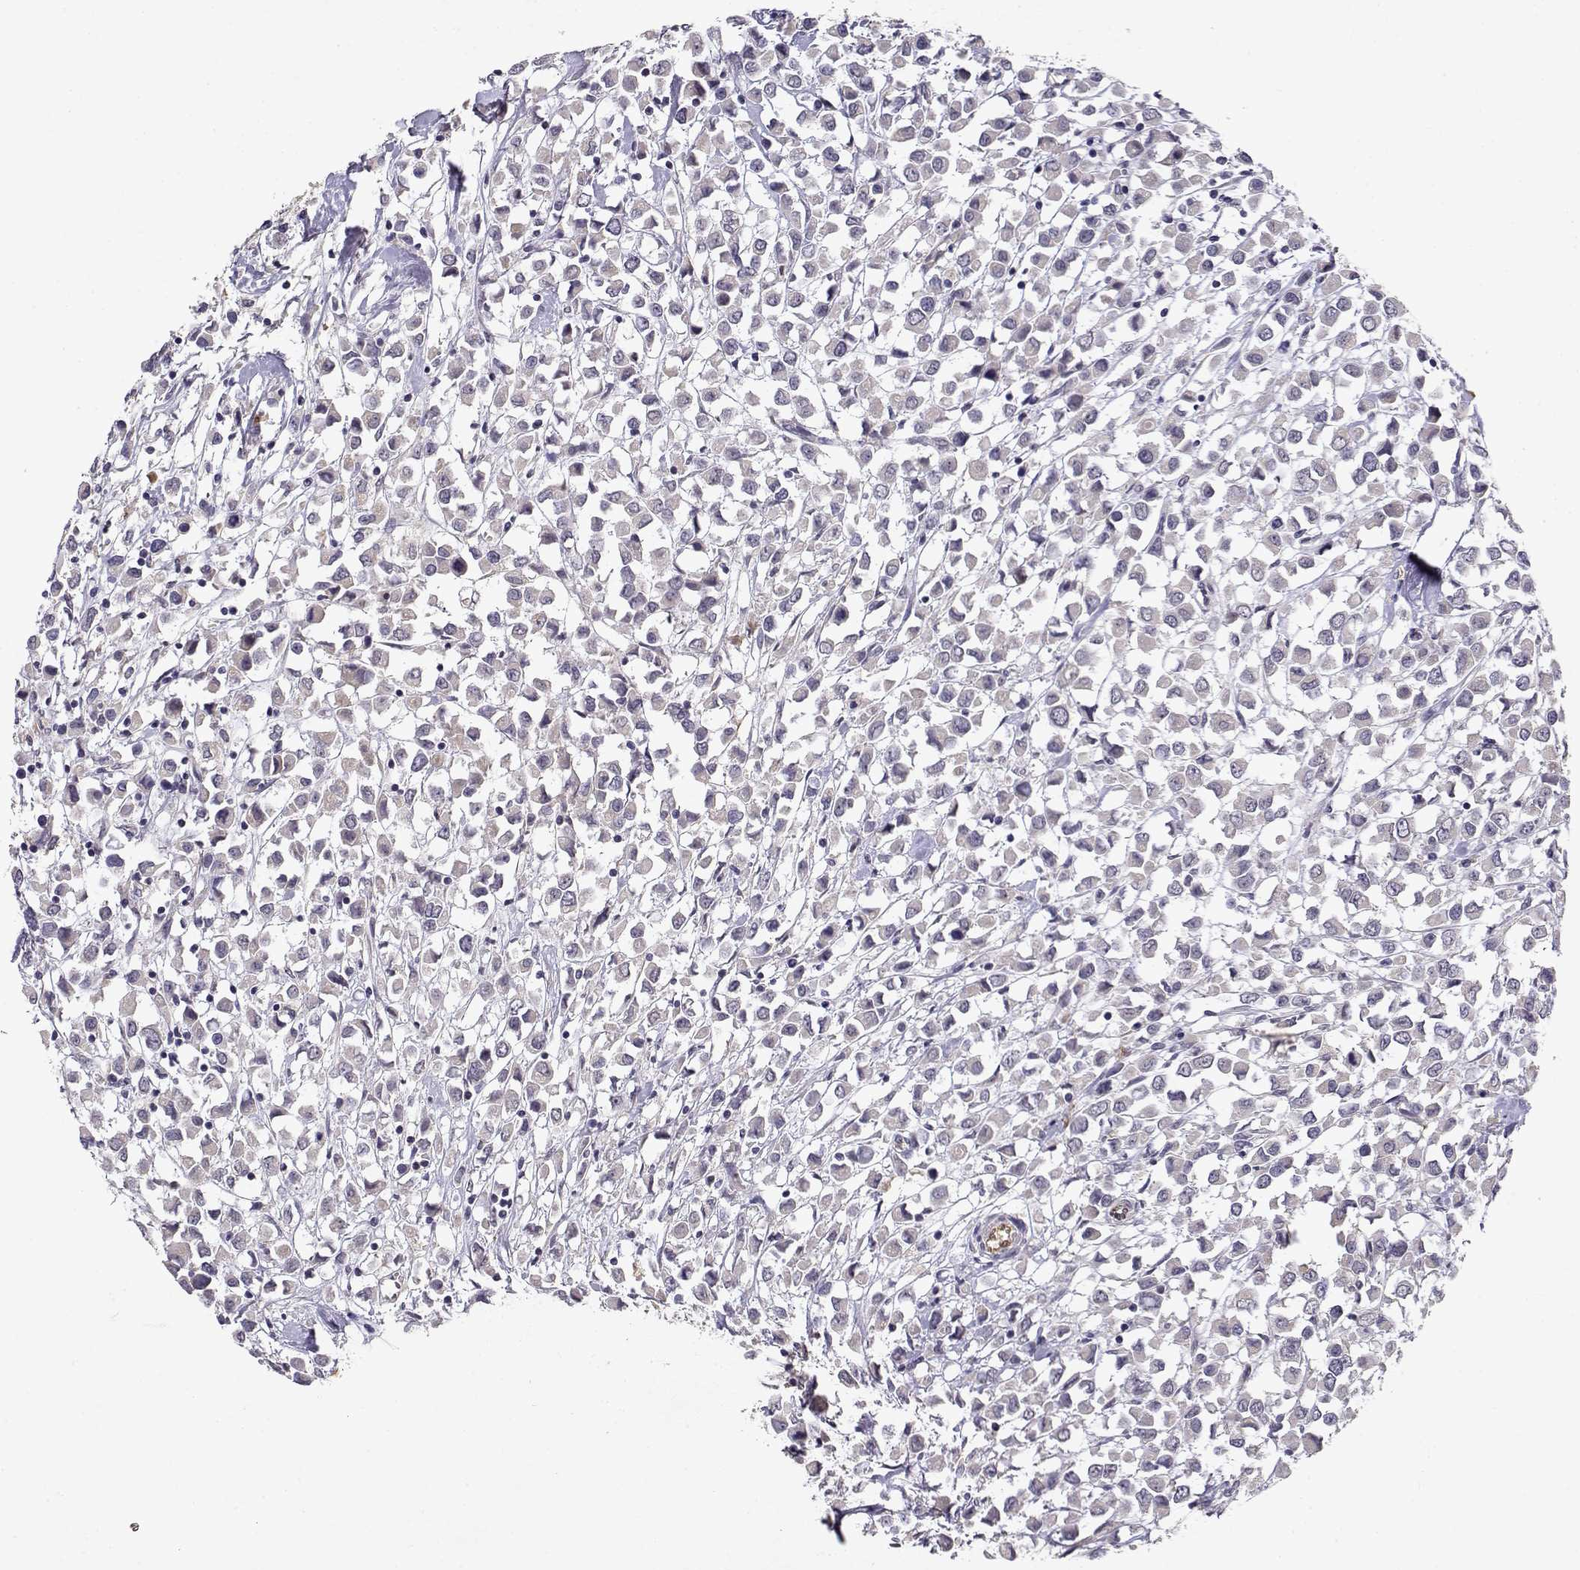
{"staining": {"intensity": "negative", "quantity": "none", "location": "none"}, "tissue": "breast cancer", "cell_type": "Tumor cells", "image_type": "cancer", "snomed": [{"axis": "morphology", "description": "Duct carcinoma"}, {"axis": "topography", "description": "Breast"}], "caption": "This histopathology image is of breast intraductal carcinoma stained with immunohistochemistry (IHC) to label a protein in brown with the nuclei are counter-stained blue. There is no staining in tumor cells.", "gene": "BMX", "patient": {"sex": "female", "age": 61}}